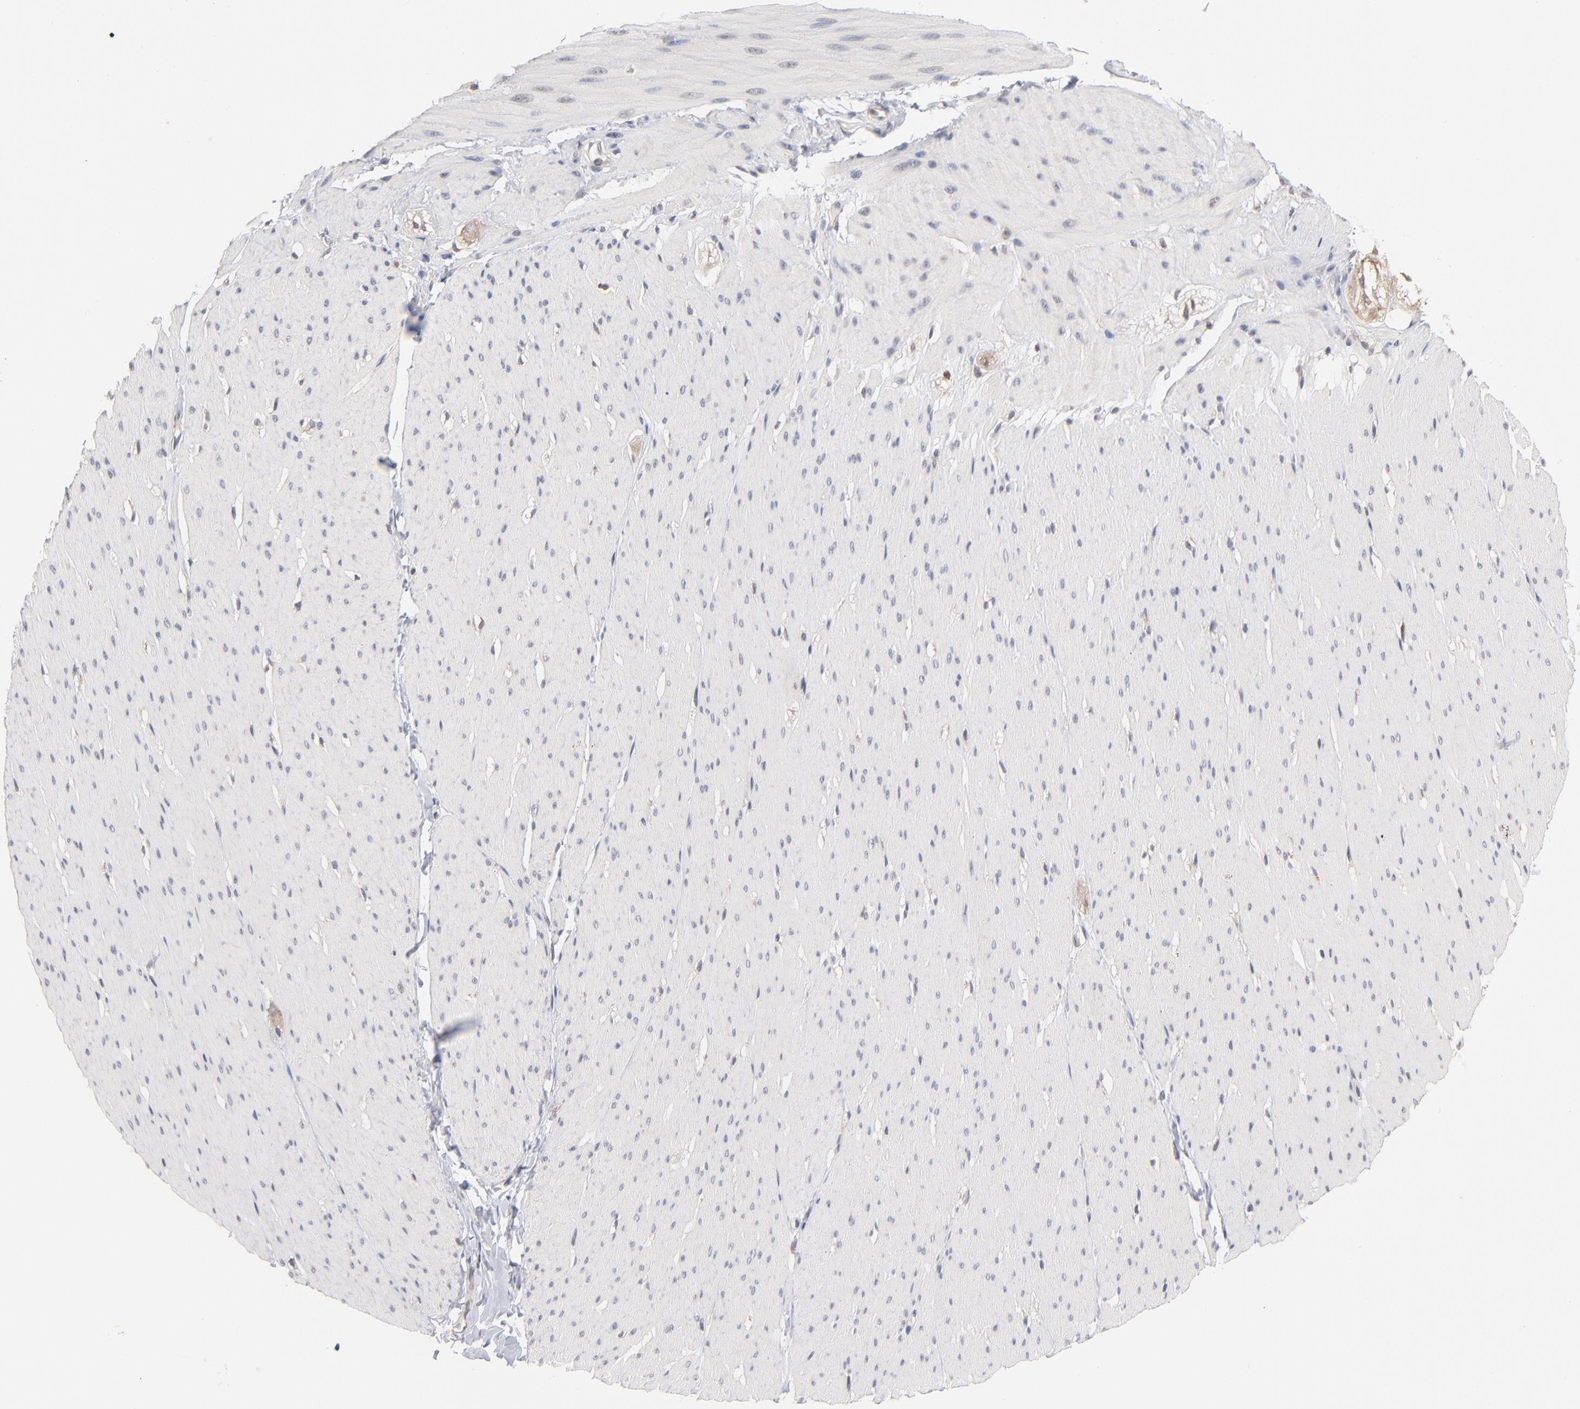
{"staining": {"intensity": "negative", "quantity": "none", "location": "none"}, "tissue": "smooth muscle", "cell_type": "Smooth muscle cells", "image_type": "normal", "snomed": [{"axis": "morphology", "description": "Normal tissue, NOS"}, {"axis": "topography", "description": "Smooth muscle"}, {"axis": "topography", "description": "Colon"}], "caption": "Immunohistochemistry image of benign smooth muscle: smooth muscle stained with DAB (3,3'-diaminobenzidine) exhibits no significant protein staining in smooth muscle cells.", "gene": "WIPF1", "patient": {"sex": "male", "age": 67}}